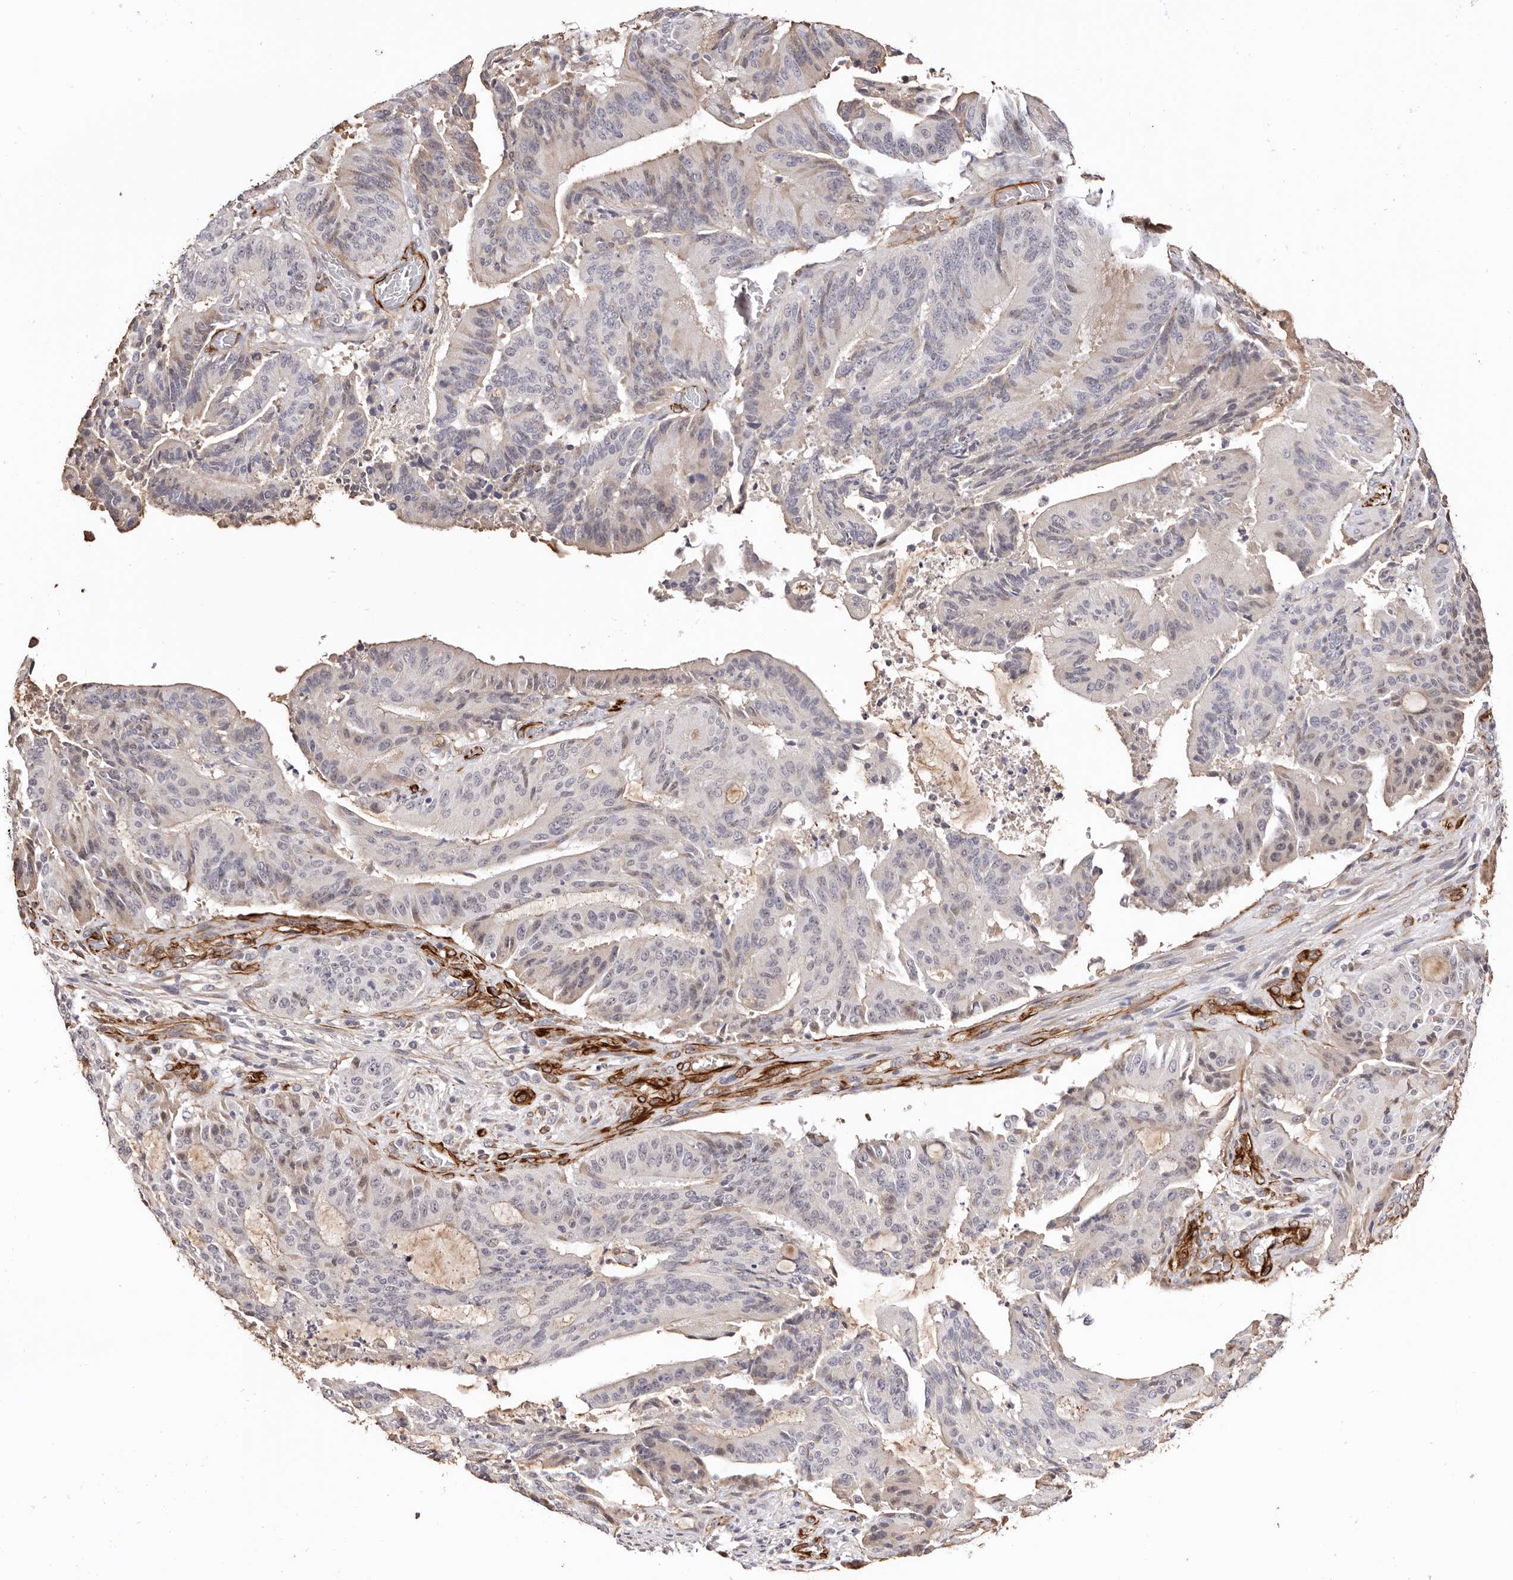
{"staining": {"intensity": "weak", "quantity": "<25%", "location": "cytoplasmic/membranous"}, "tissue": "liver cancer", "cell_type": "Tumor cells", "image_type": "cancer", "snomed": [{"axis": "morphology", "description": "Normal tissue, NOS"}, {"axis": "morphology", "description": "Cholangiocarcinoma"}, {"axis": "topography", "description": "Liver"}, {"axis": "topography", "description": "Peripheral nerve tissue"}], "caption": "Immunohistochemical staining of cholangiocarcinoma (liver) exhibits no significant staining in tumor cells.", "gene": "ZNF557", "patient": {"sex": "female", "age": 73}}